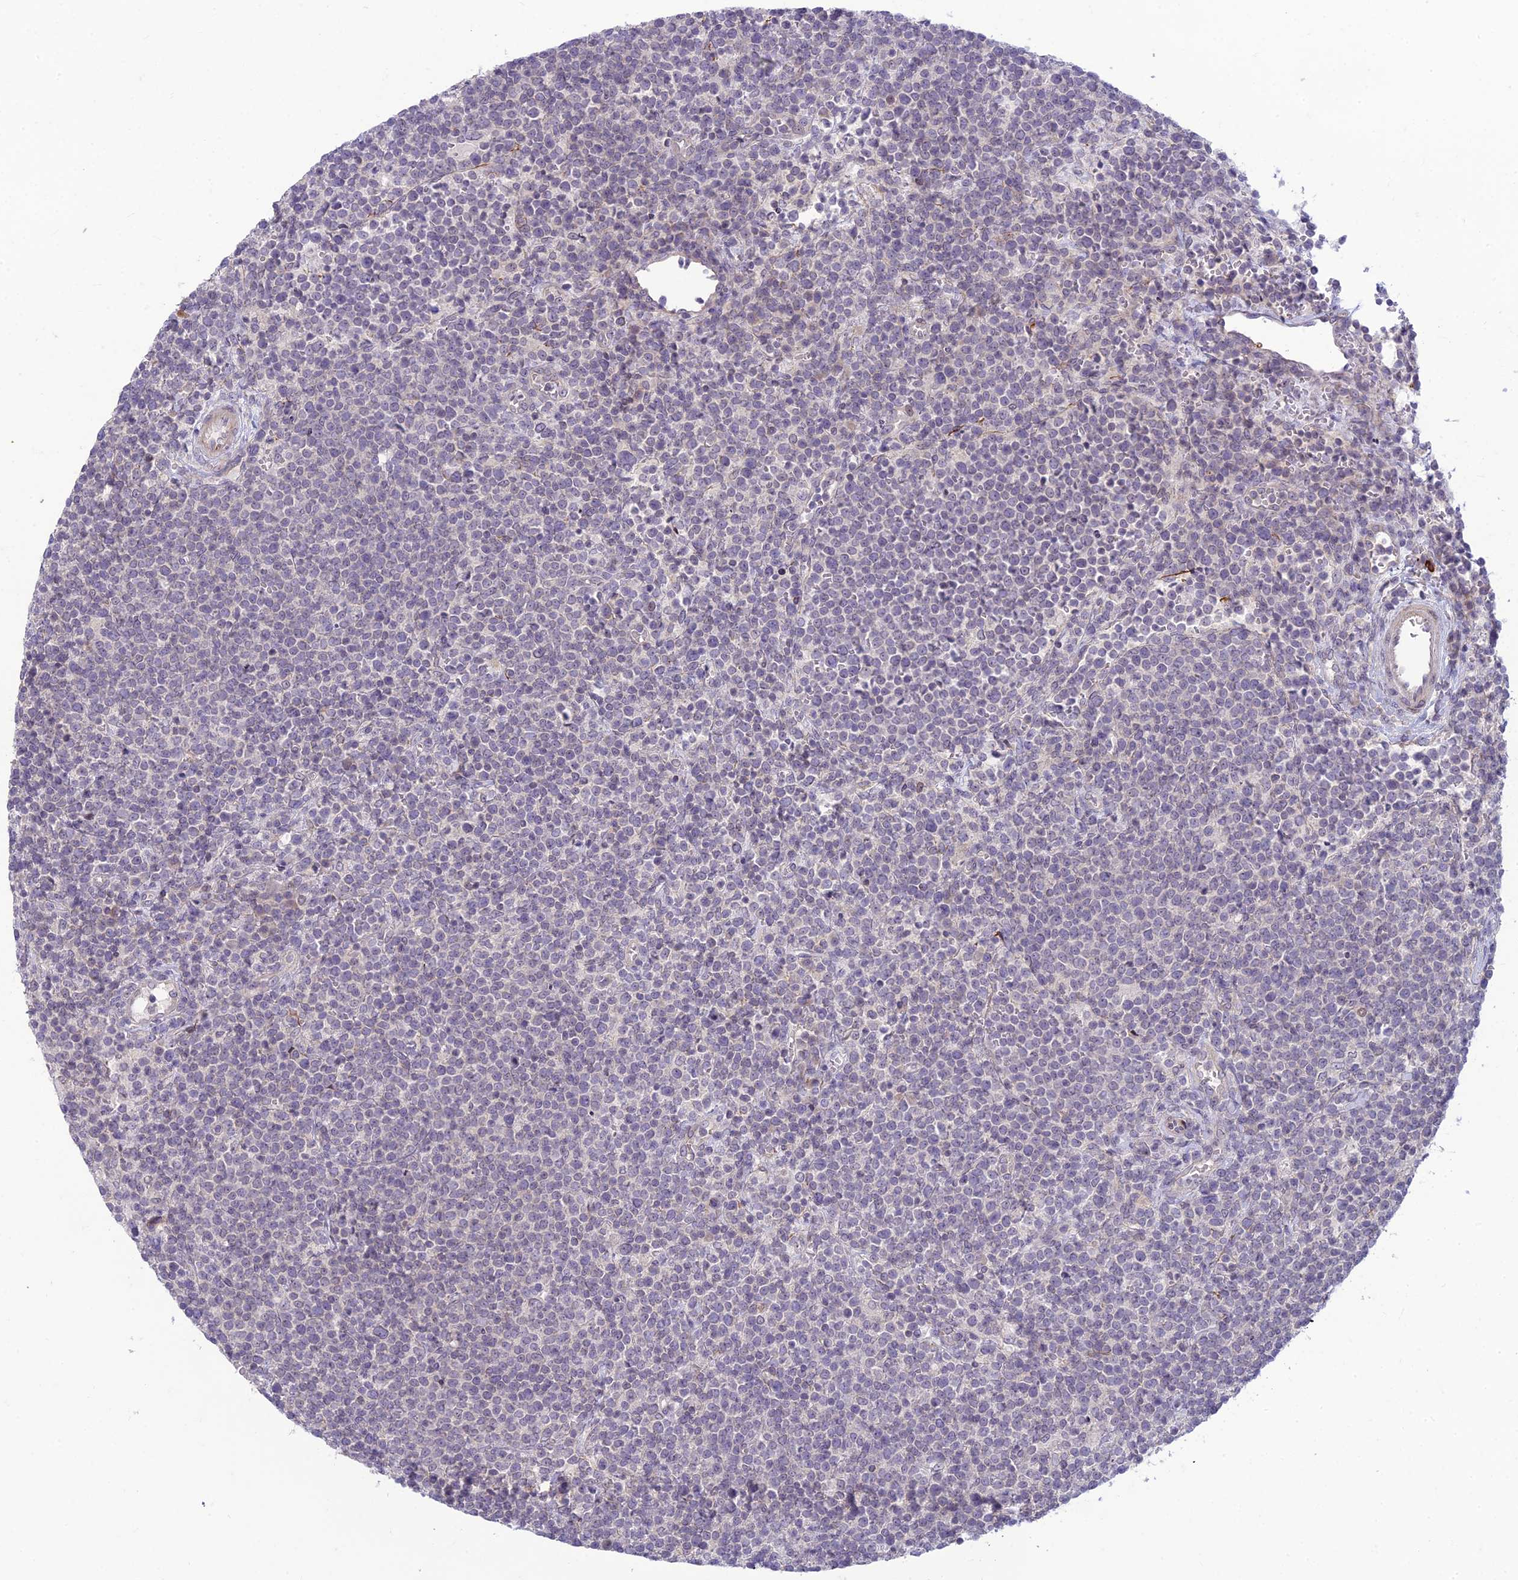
{"staining": {"intensity": "weak", "quantity": "<25%", "location": "cytoplasmic/membranous"}, "tissue": "lymphoma", "cell_type": "Tumor cells", "image_type": "cancer", "snomed": [{"axis": "morphology", "description": "Malignant lymphoma, non-Hodgkin's type, High grade"}, {"axis": "topography", "description": "Lymph node"}], "caption": "High magnification brightfield microscopy of high-grade malignant lymphoma, non-Hodgkin's type stained with DAB (3,3'-diaminobenzidine) (brown) and counterstained with hematoxylin (blue): tumor cells show no significant staining.", "gene": "DTX2", "patient": {"sex": "male", "age": 61}}